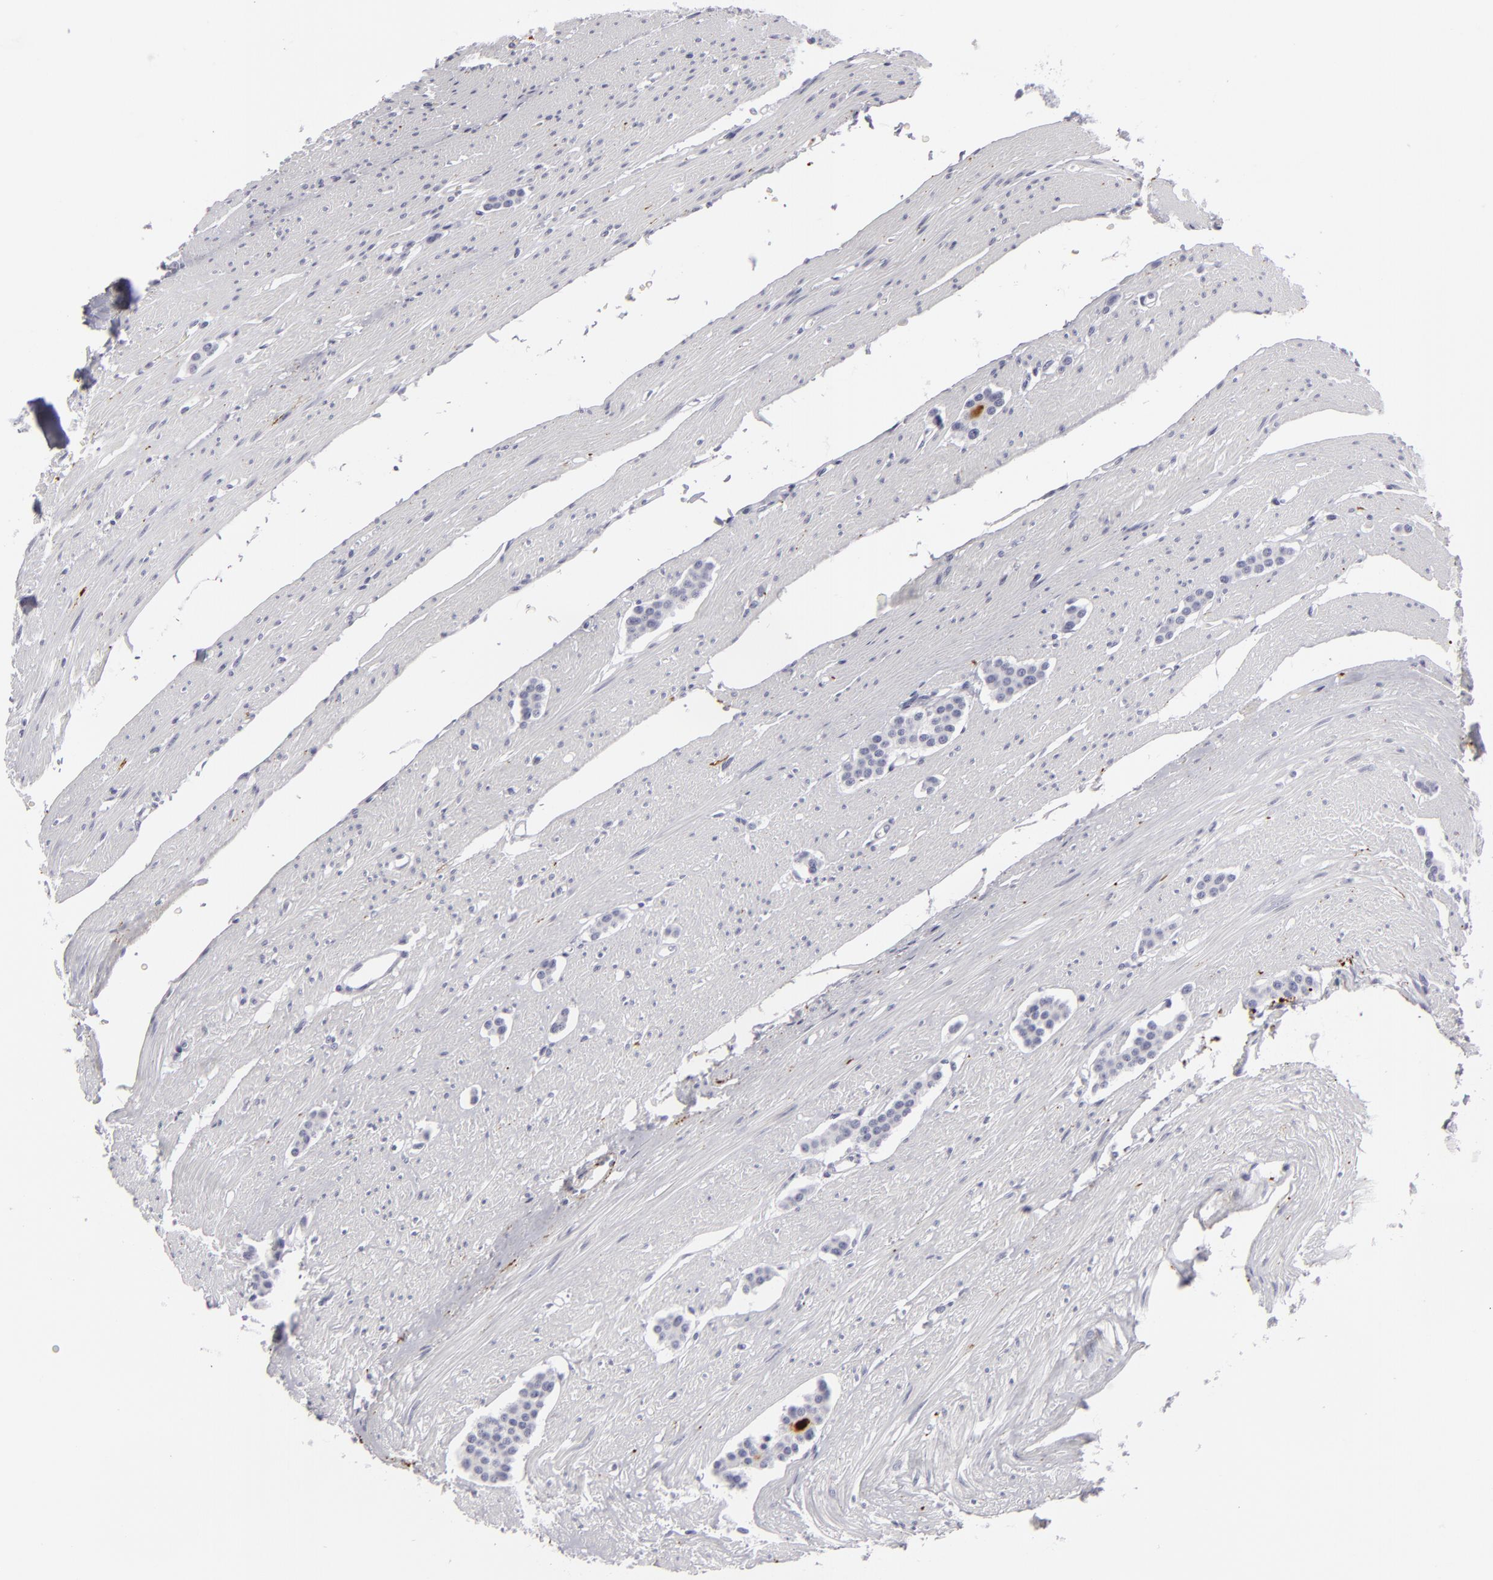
{"staining": {"intensity": "negative", "quantity": "none", "location": "none"}, "tissue": "carcinoid", "cell_type": "Tumor cells", "image_type": "cancer", "snomed": [{"axis": "morphology", "description": "Carcinoid, malignant, NOS"}, {"axis": "topography", "description": "Small intestine"}], "caption": "Tumor cells show no significant protein positivity in malignant carcinoid.", "gene": "C9", "patient": {"sex": "male", "age": 60}}